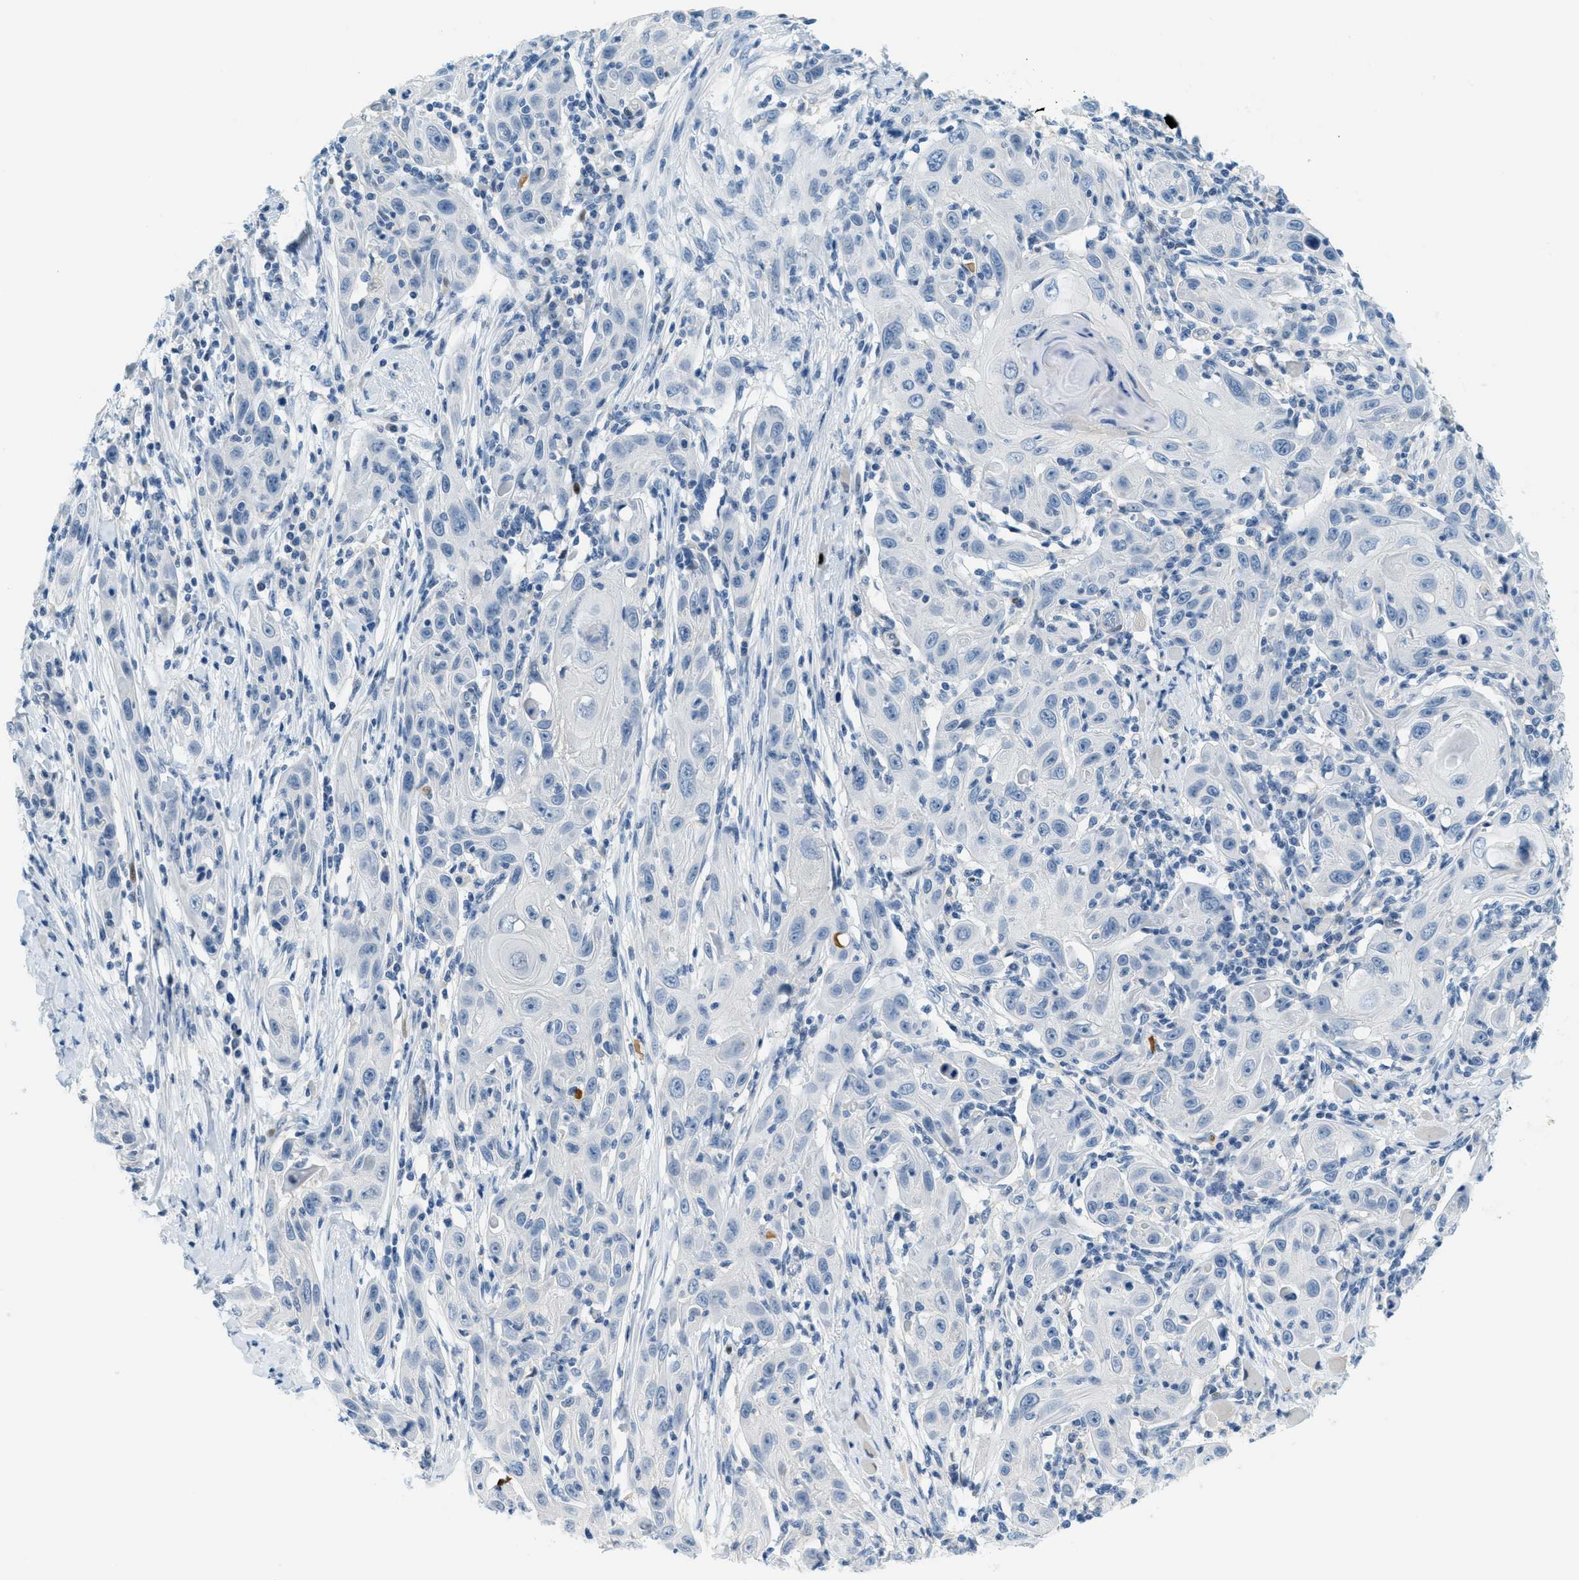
{"staining": {"intensity": "negative", "quantity": "none", "location": "none"}, "tissue": "skin cancer", "cell_type": "Tumor cells", "image_type": "cancer", "snomed": [{"axis": "morphology", "description": "Squamous cell carcinoma, NOS"}, {"axis": "topography", "description": "Skin"}], "caption": "Protein analysis of skin cancer (squamous cell carcinoma) demonstrates no significant staining in tumor cells.", "gene": "CYP4X1", "patient": {"sex": "female", "age": 88}}